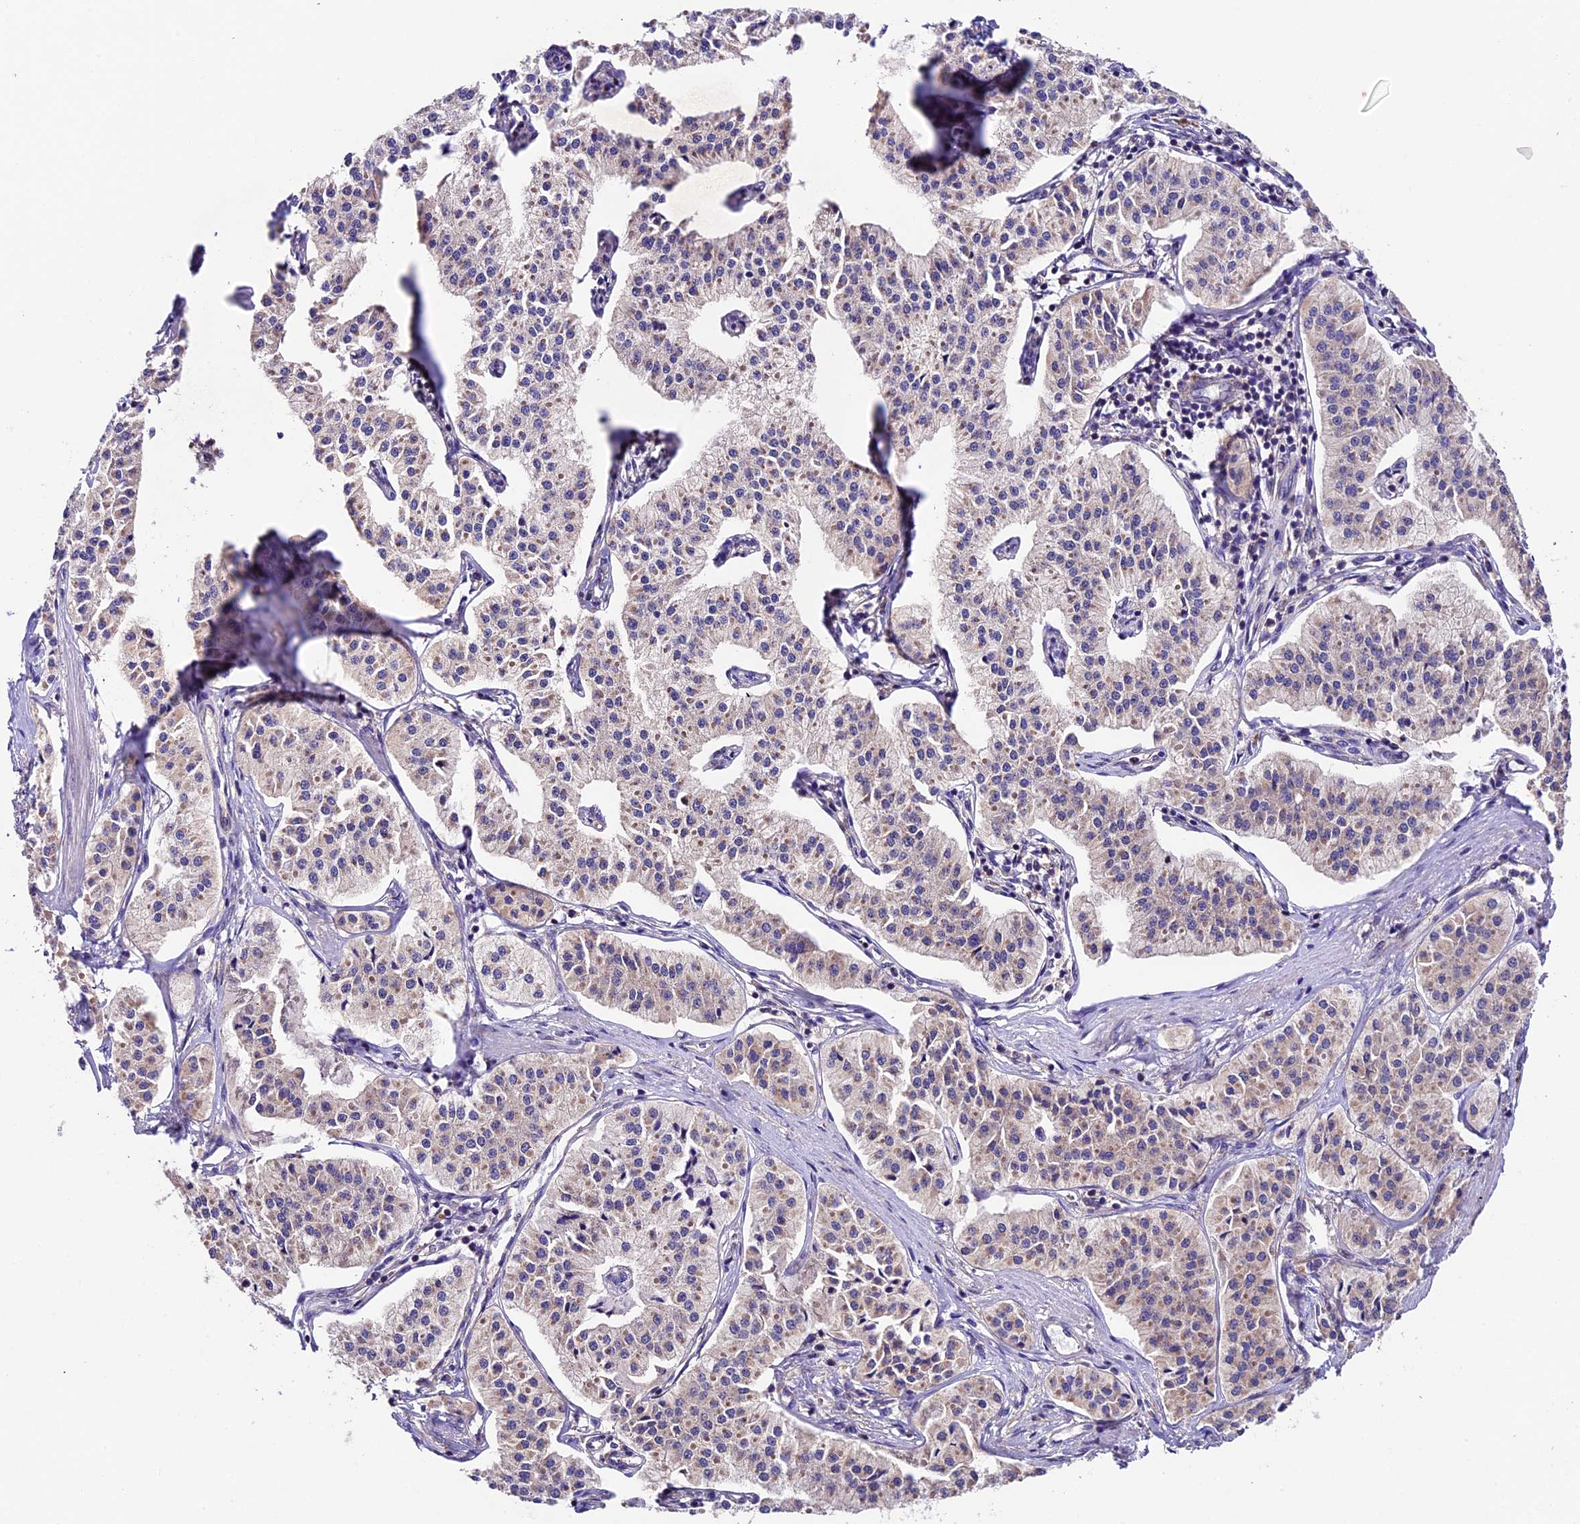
{"staining": {"intensity": "weak", "quantity": "<25%", "location": "cytoplasmic/membranous"}, "tissue": "pancreatic cancer", "cell_type": "Tumor cells", "image_type": "cancer", "snomed": [{"axis": "morphology", "description": "Adenocarcinoma, NOS"}, {"axis": "topography", "description": "Pancreas"}], "caption": "IHC photomicrograph of neoplastic tissue: adenocarcinoma (pancreatic) stained with DAB (3,3'-diaminobenzidine) shows no significant protein staining in tumor cells.", "gene": "SBNO2", "patient": {"sex": "female", "age": 50}}